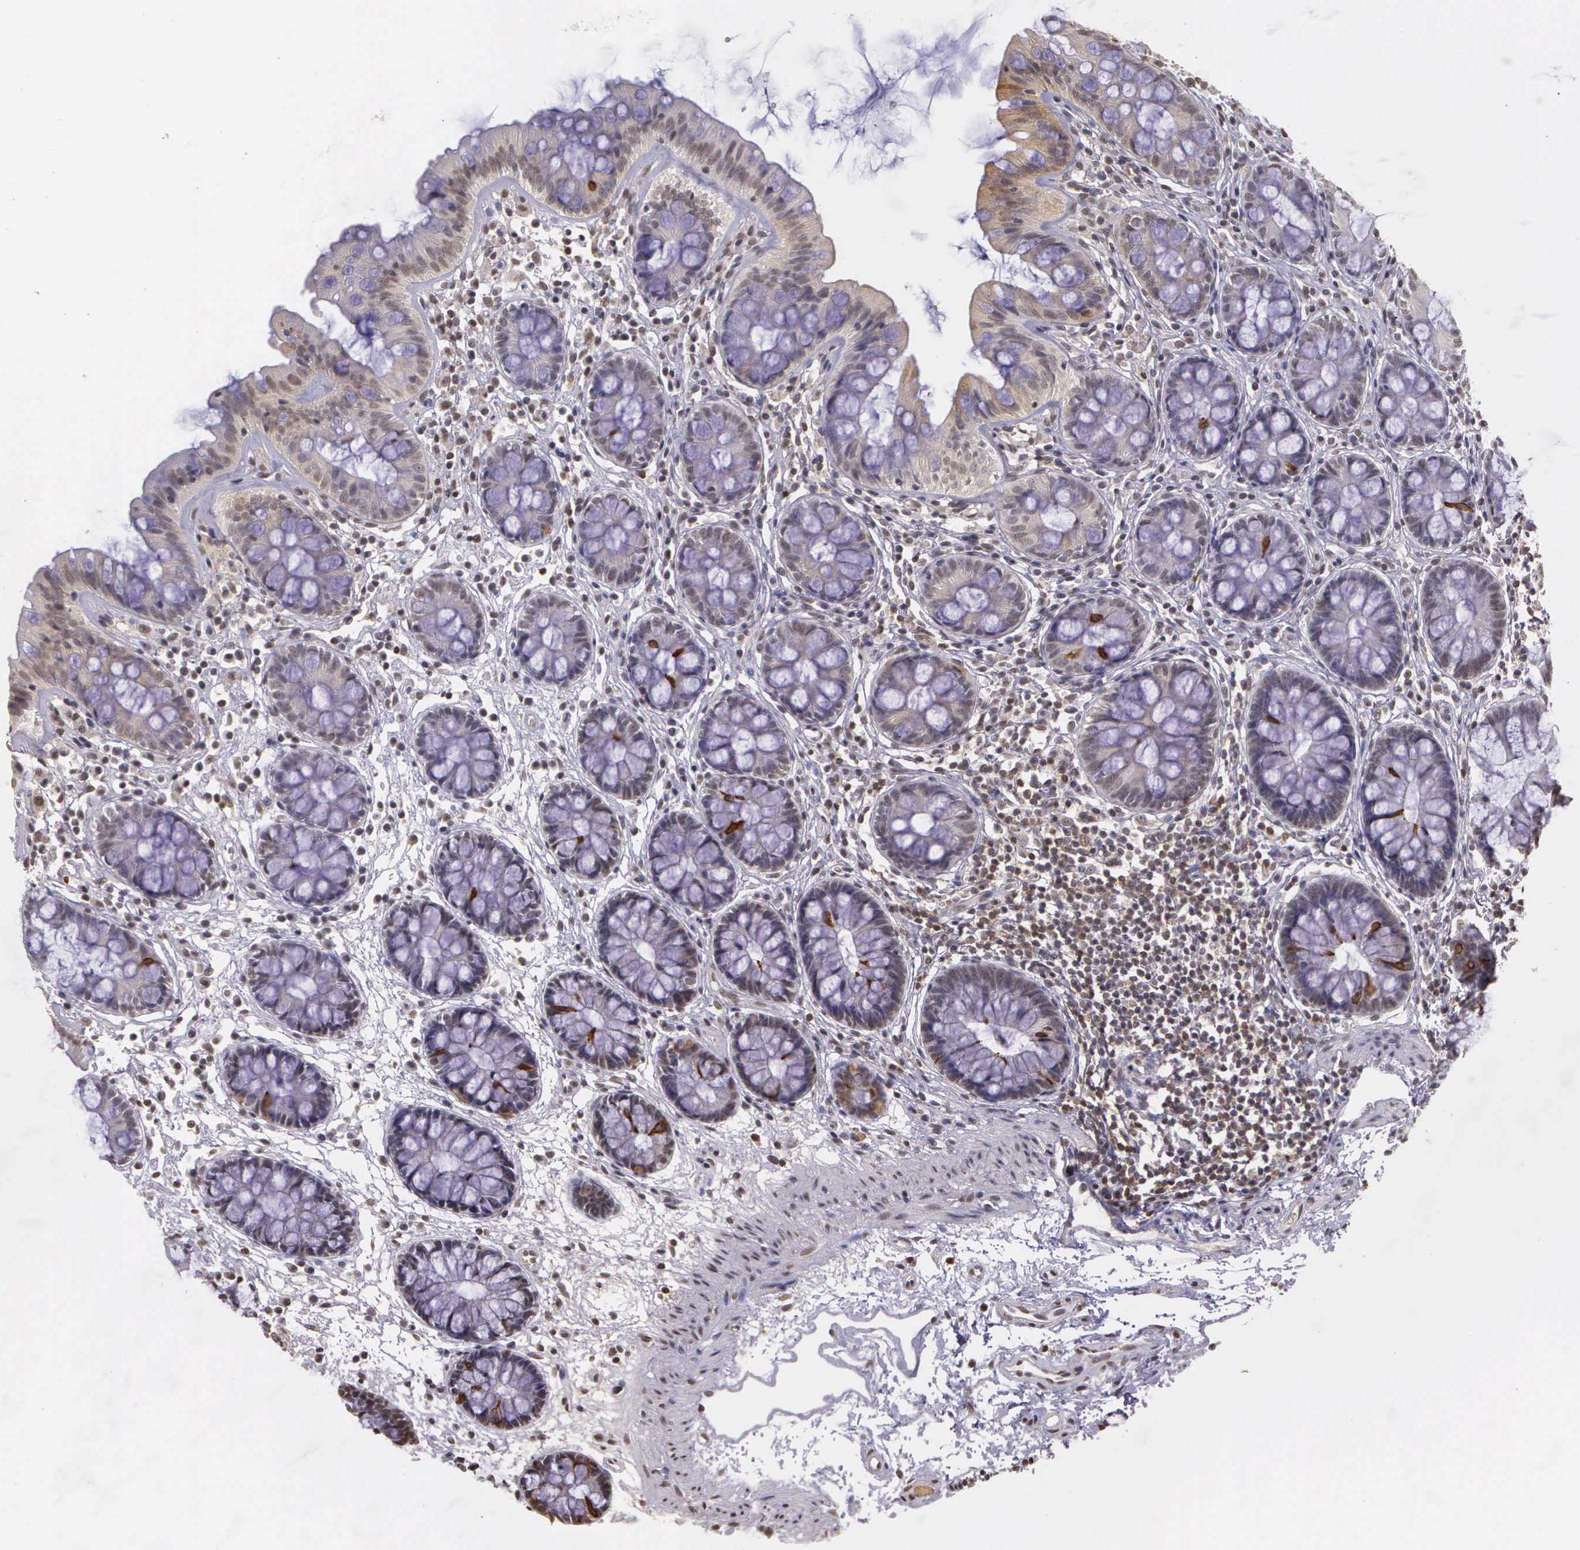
{"staining": {"intensity": "moderate", "quantity": ">75%", "location": "nuclear"}, "tissue": "colon", "cell_type": "Endothelial cells", "image_type": "normal", "snomed": [{"axis": "morphology", "description": "Normal tissue, NOS"}, {"axis": "topography", "description": "Colon"}], "caption": "IHC micrograph of normal colon stained for a protein (brown), which demonstrates medium levels of moderate nuclear positivity in approximately >75% of endothelial cells.", "gene": "ARMCX5", "patient": {"sex": "female", "age": 52}}